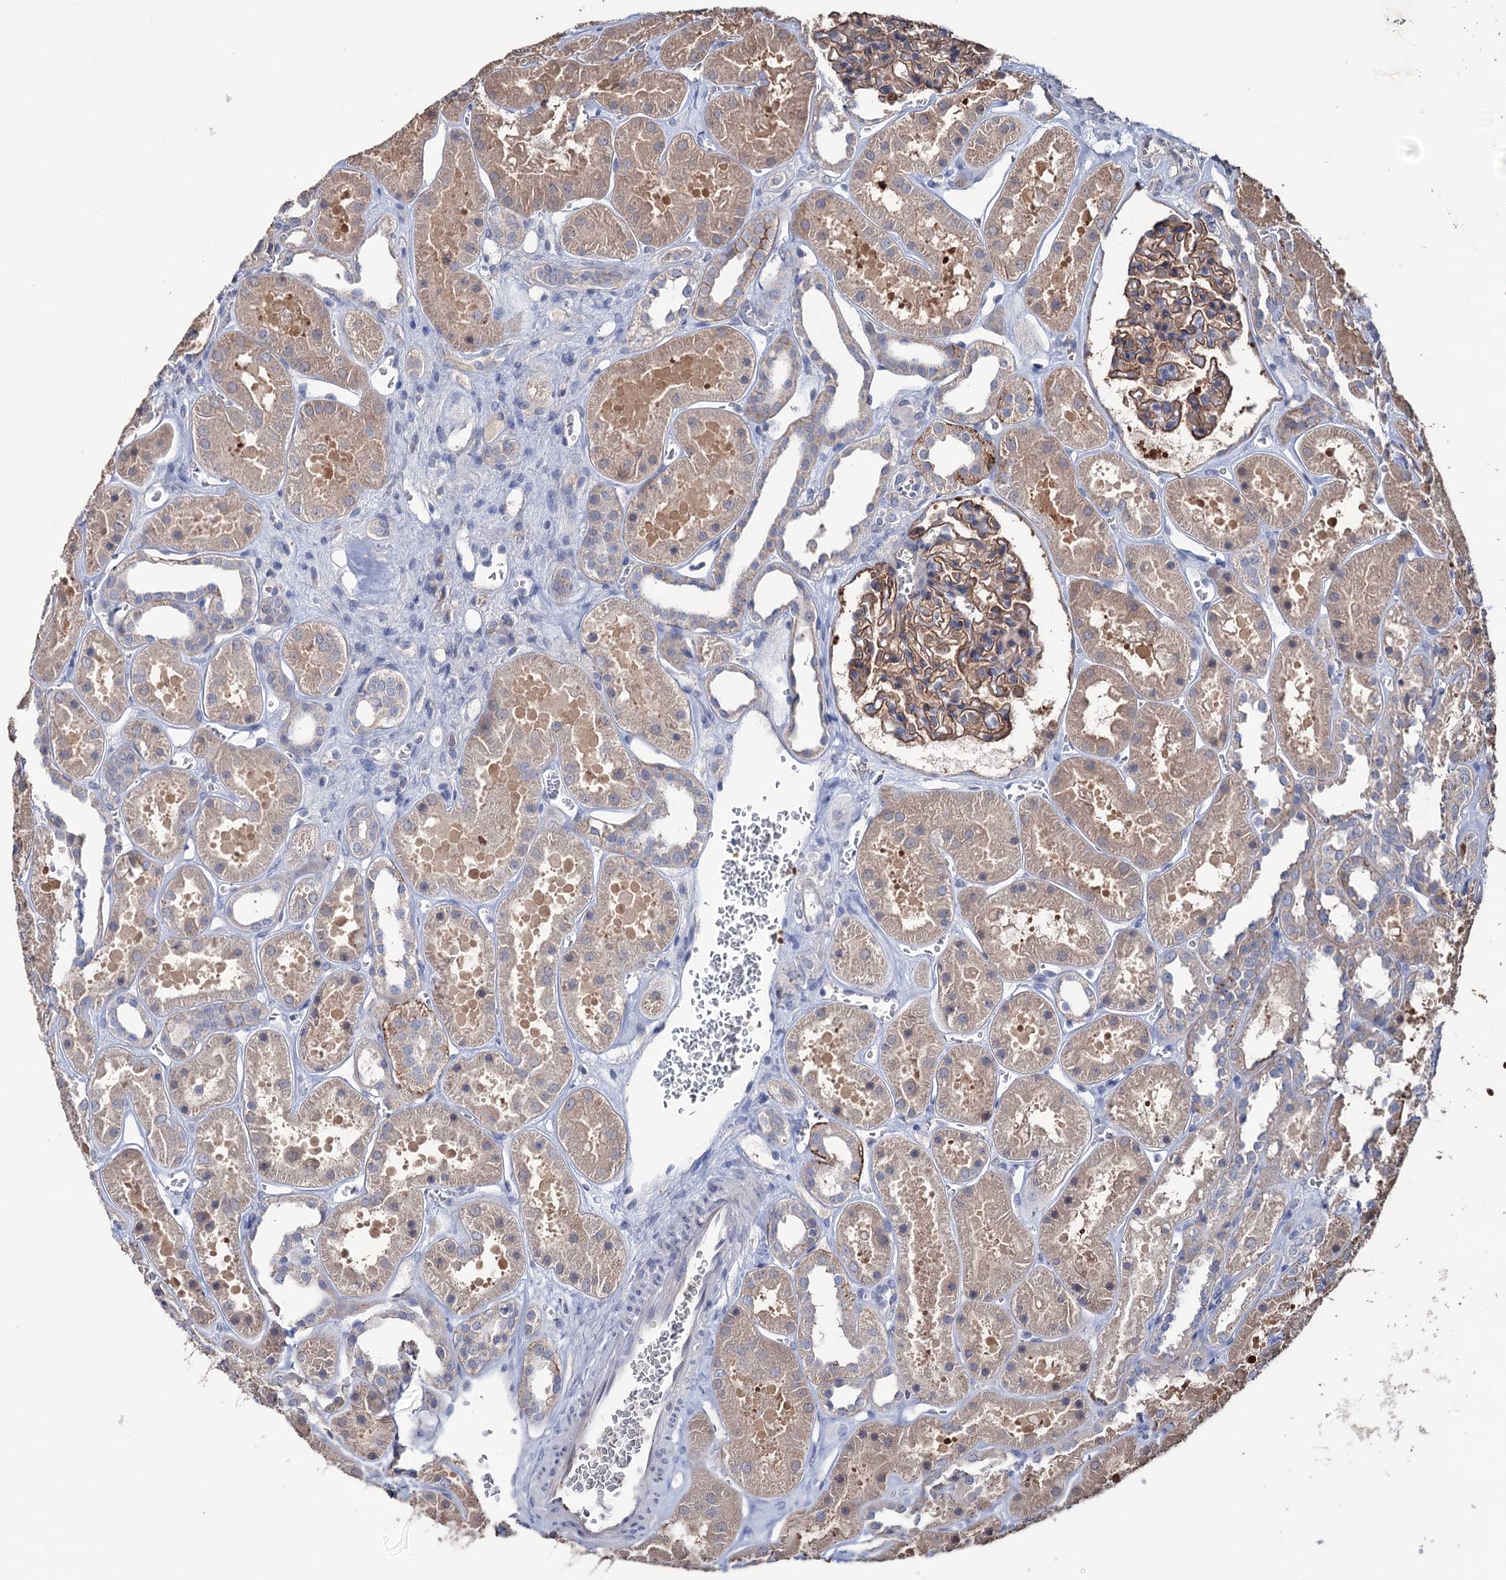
{"staining": {"intensity": "moderate", "quantity": "25%-75%", "location": "cytoplasmic/membranous"}, "tissue": "kidney", "cell_type": "Cells in glomeruli", "image_type": "normal", "snomed": [{"axis": "morphology", "description": "Normal tissue, NOS"}, {"axis": "topography", "description": "Kidney"}], "caption": "An image of kidney stained for a protein shows moderate cytoplasmic/membranous brown staining in cells in glomeruli. (DAB (3,3'-diaminobenzidine) = brown stain, brightfield microscopy at high magnification).", "gene": "EPB41L5", "patient": {"sex": "female", "age": 41}}